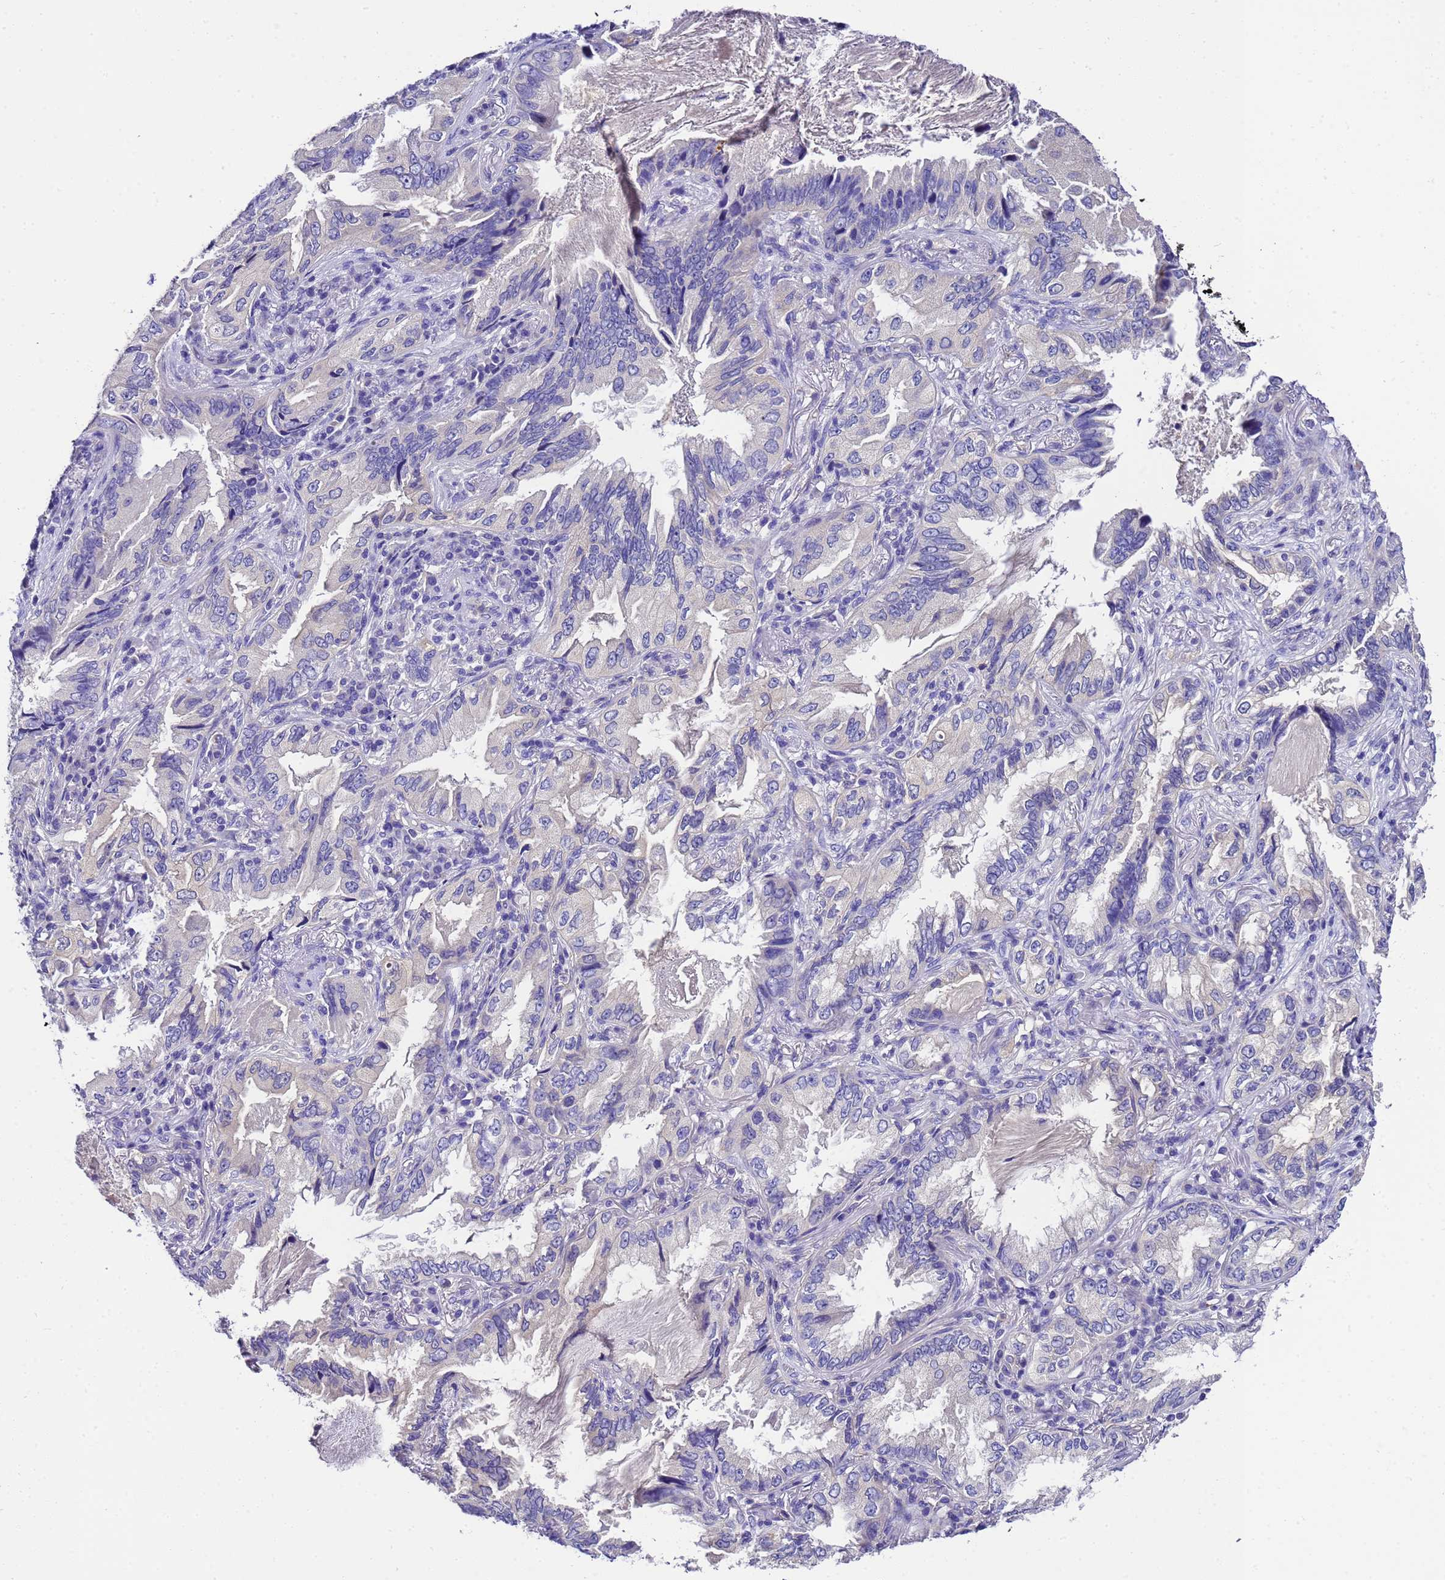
{"staining": {"intensity": "negative", "quantity": "none", "location": "none"}, "tissue": "lung cancer", "cell_type": "Tumor cells", "image_type": "cancer", "snomed": [{"axis": "morphology", "description": "Adenocarcinoma, NOS"}, {"axis": "topography", "description": "Lung"}], "caption": "The IHC photomicrograph has no significant expression in tumor cells of adenocarcinoma (lung) tissue.", "gene": "UGT2A1", "patient": {"sex": "female", "age": 69}}